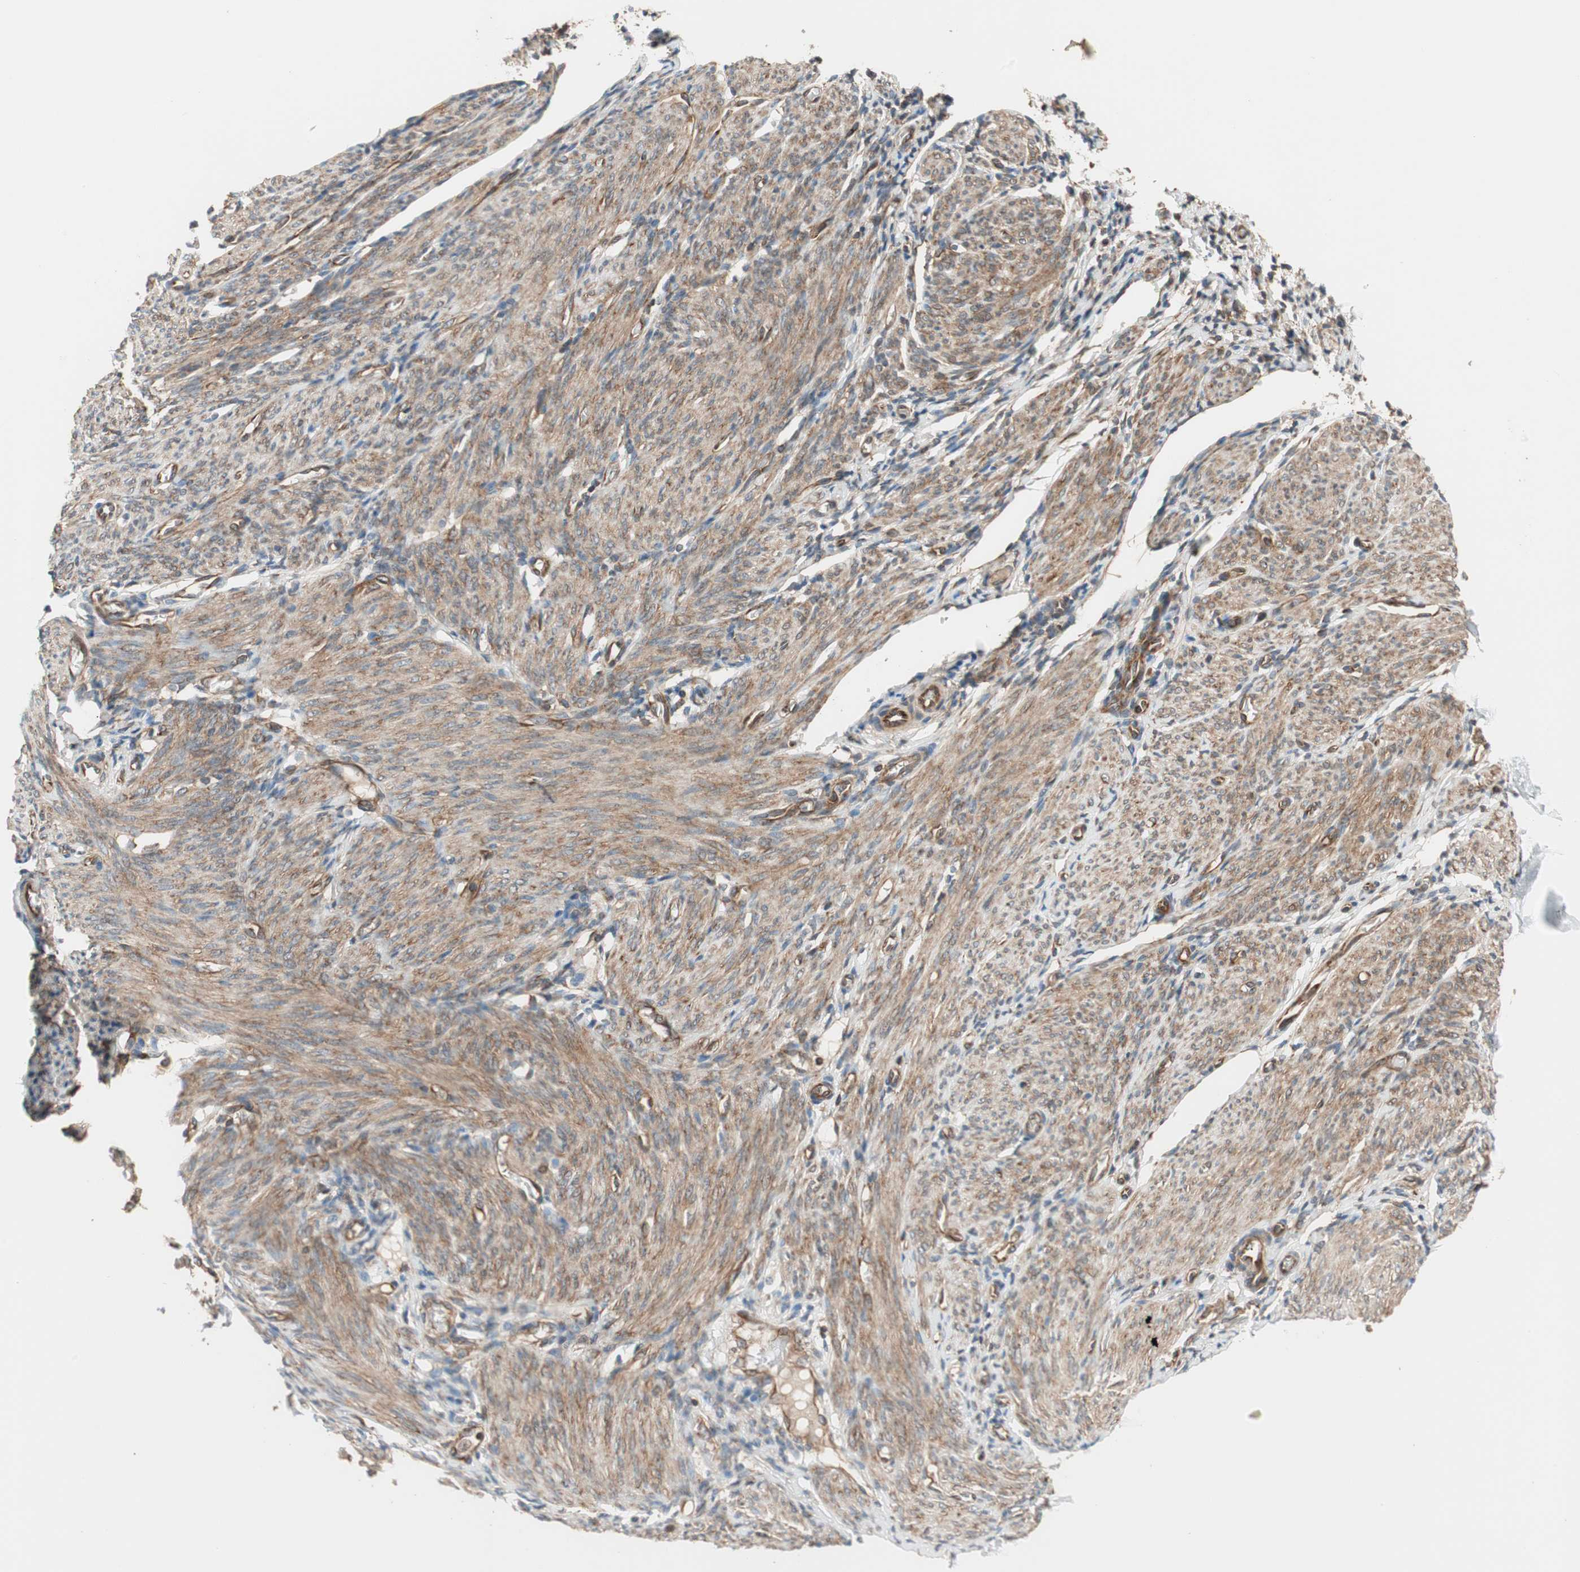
{"staining": {"intensity": "moderate", "quantity": ">75%", "location": "cytoplasmic/membranous"}, "tissue": "endometrium", "cell_type": "Cells in endometrial stroma", "image_type": "normal", "snomed": [{"axis": "morphology", "description": "Normal tissue, NOS"}, {"axis": "topography", "description": "Endometrium"}], "caption": "This micrograph demonstrates IHC staining of unremarkable human endometrium, with medium moderate cytoplasmic/membranous expression in approximately >75% of cells in endometrial stroma.", "gene": "WASL", "patient": {"sex": "female", "age": 61}}